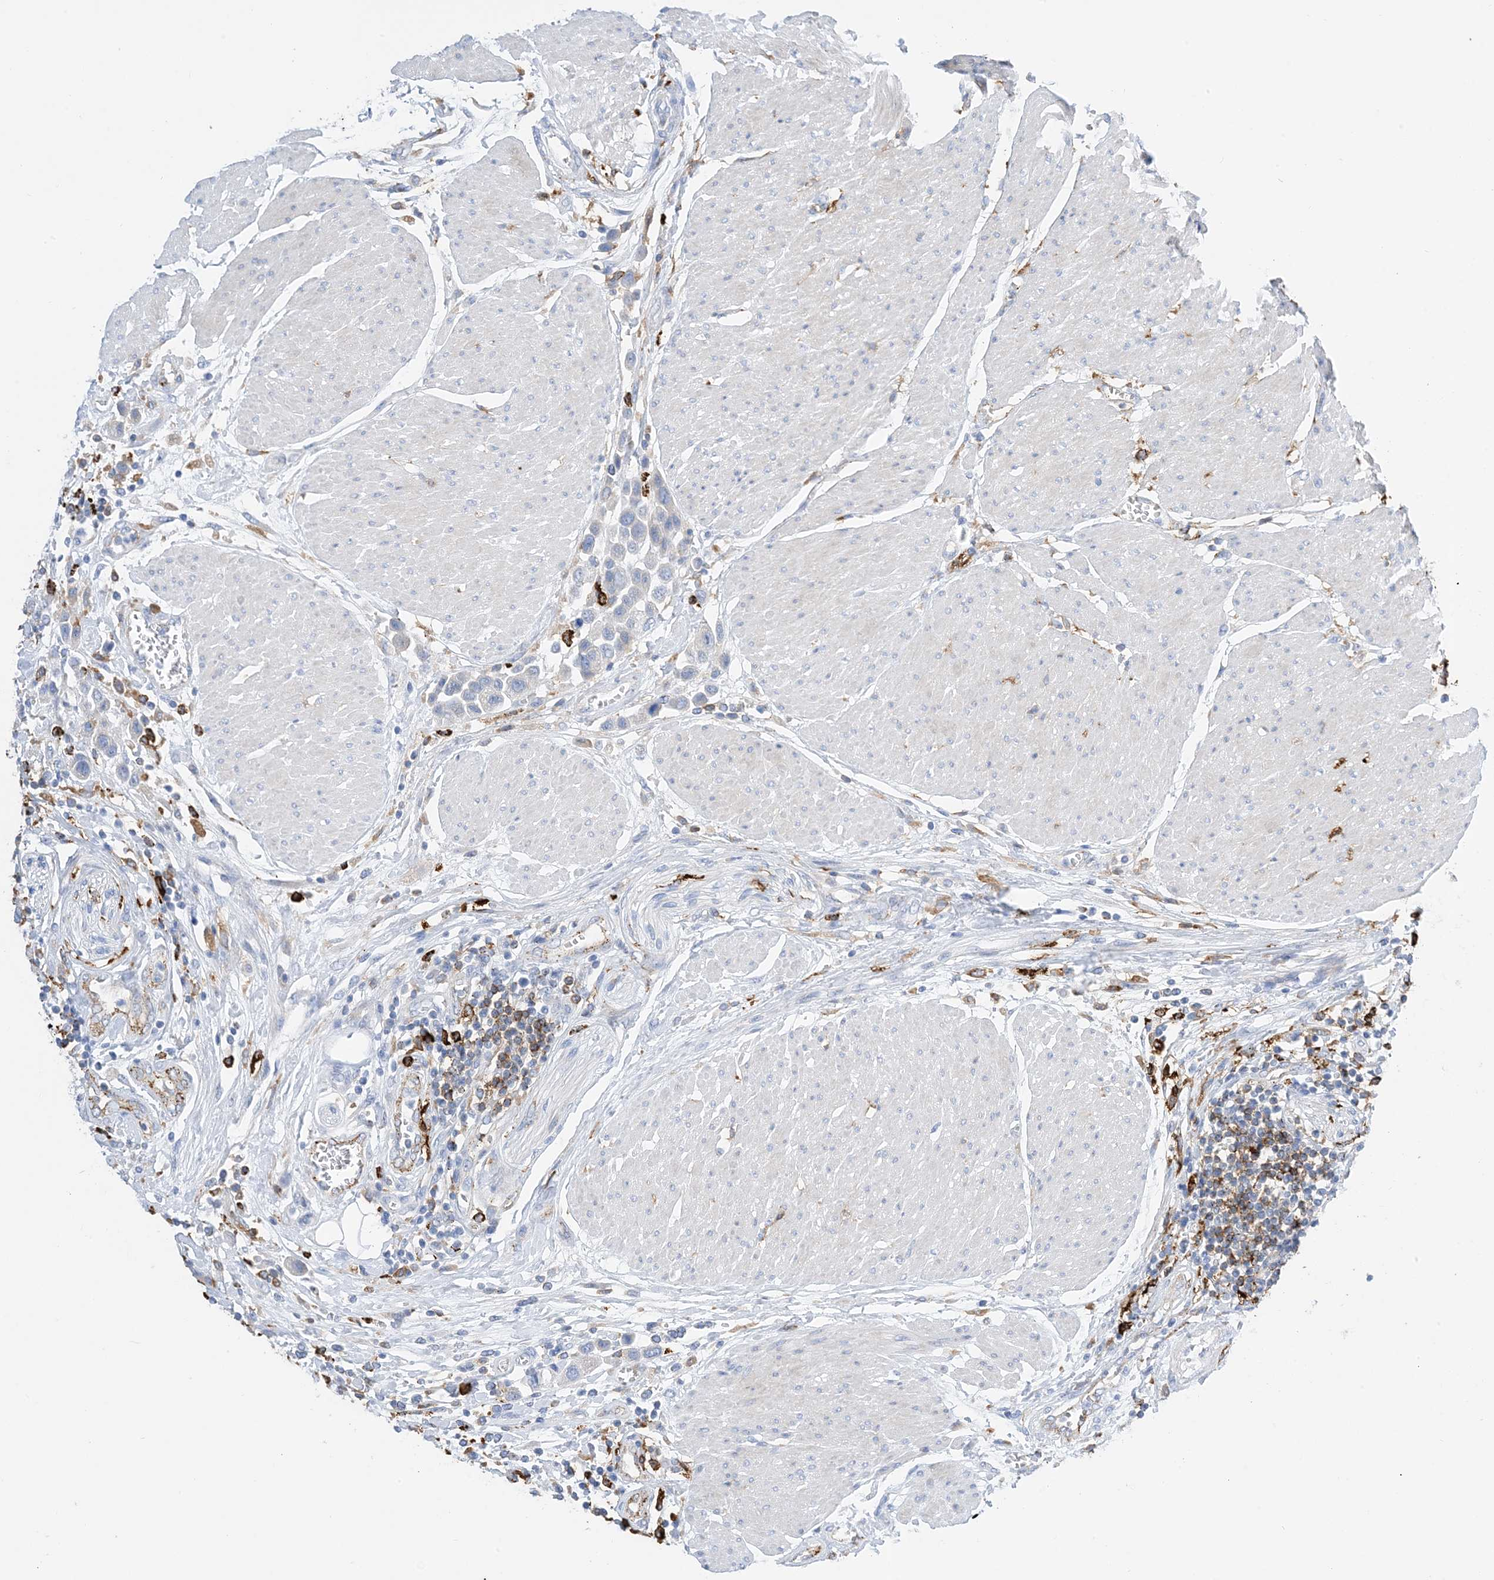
{"staining": {"intensity": "negative", "quantity": "none", "location": "none"}, "tissue": "urothelial cancer", "cell_type": "Tumor cells", "image_type": "cancer", "snomed": [{"axis": "morphology", "description": "Urothelial carcinoma, High grade"}, {"axis": "topography", "description": "Urinary bladder"}], "caption": "This micrograph is of urothelial cancer stained with IHC to label a protein in brown with the nuclei are counter-stained blue. There is no expression in tumor cells.", "gene": "DPH3", "patient": {"sex": "male", "age": 50}}